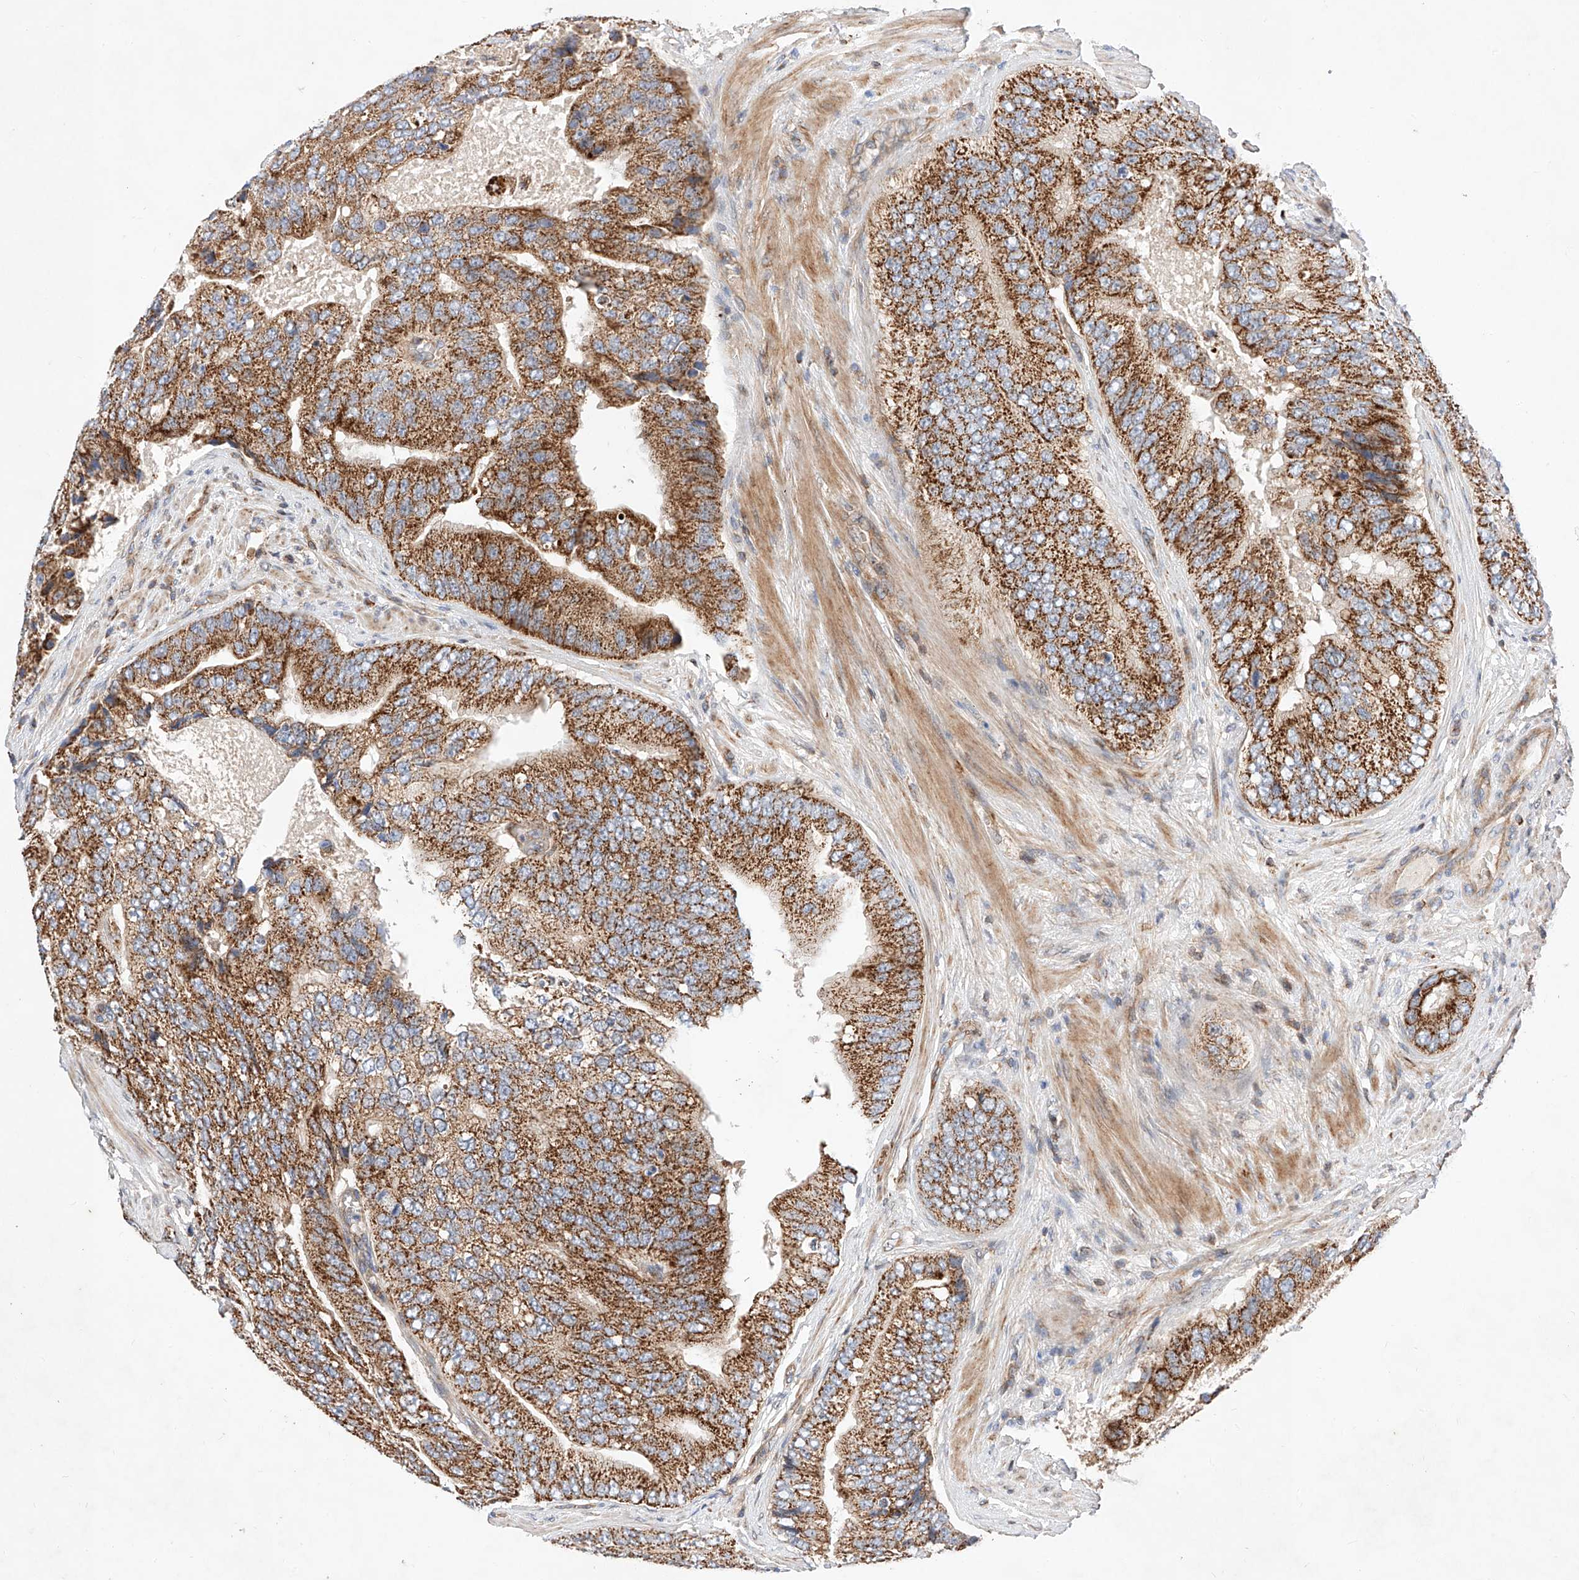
{"staining": {"intensity": "moderate", "quantity": ">75%", "location": "cytoplasmic/membranous"}, "tissue": "prostate cancer", "cell_type": "Tumor cells", "image_type": "cancer", "snomed": [{"axis": "morphology", "description": "Adenocarcinoma, High grade"}, {"axis": "topography", "description": "Prostate"}], "caption": "Protein staining of prostate cancer tissue exhibits moderate cytoplasmic/membranous expression in about >75% of tumor cells. The staining was performed using DAB to visualize the protein expression in brown, while the nuclei were stained in blue with hematoxylin (Magnification: 20x).", "gene": "NR1D1", "patient": {"sex": "male", "age": 70}}